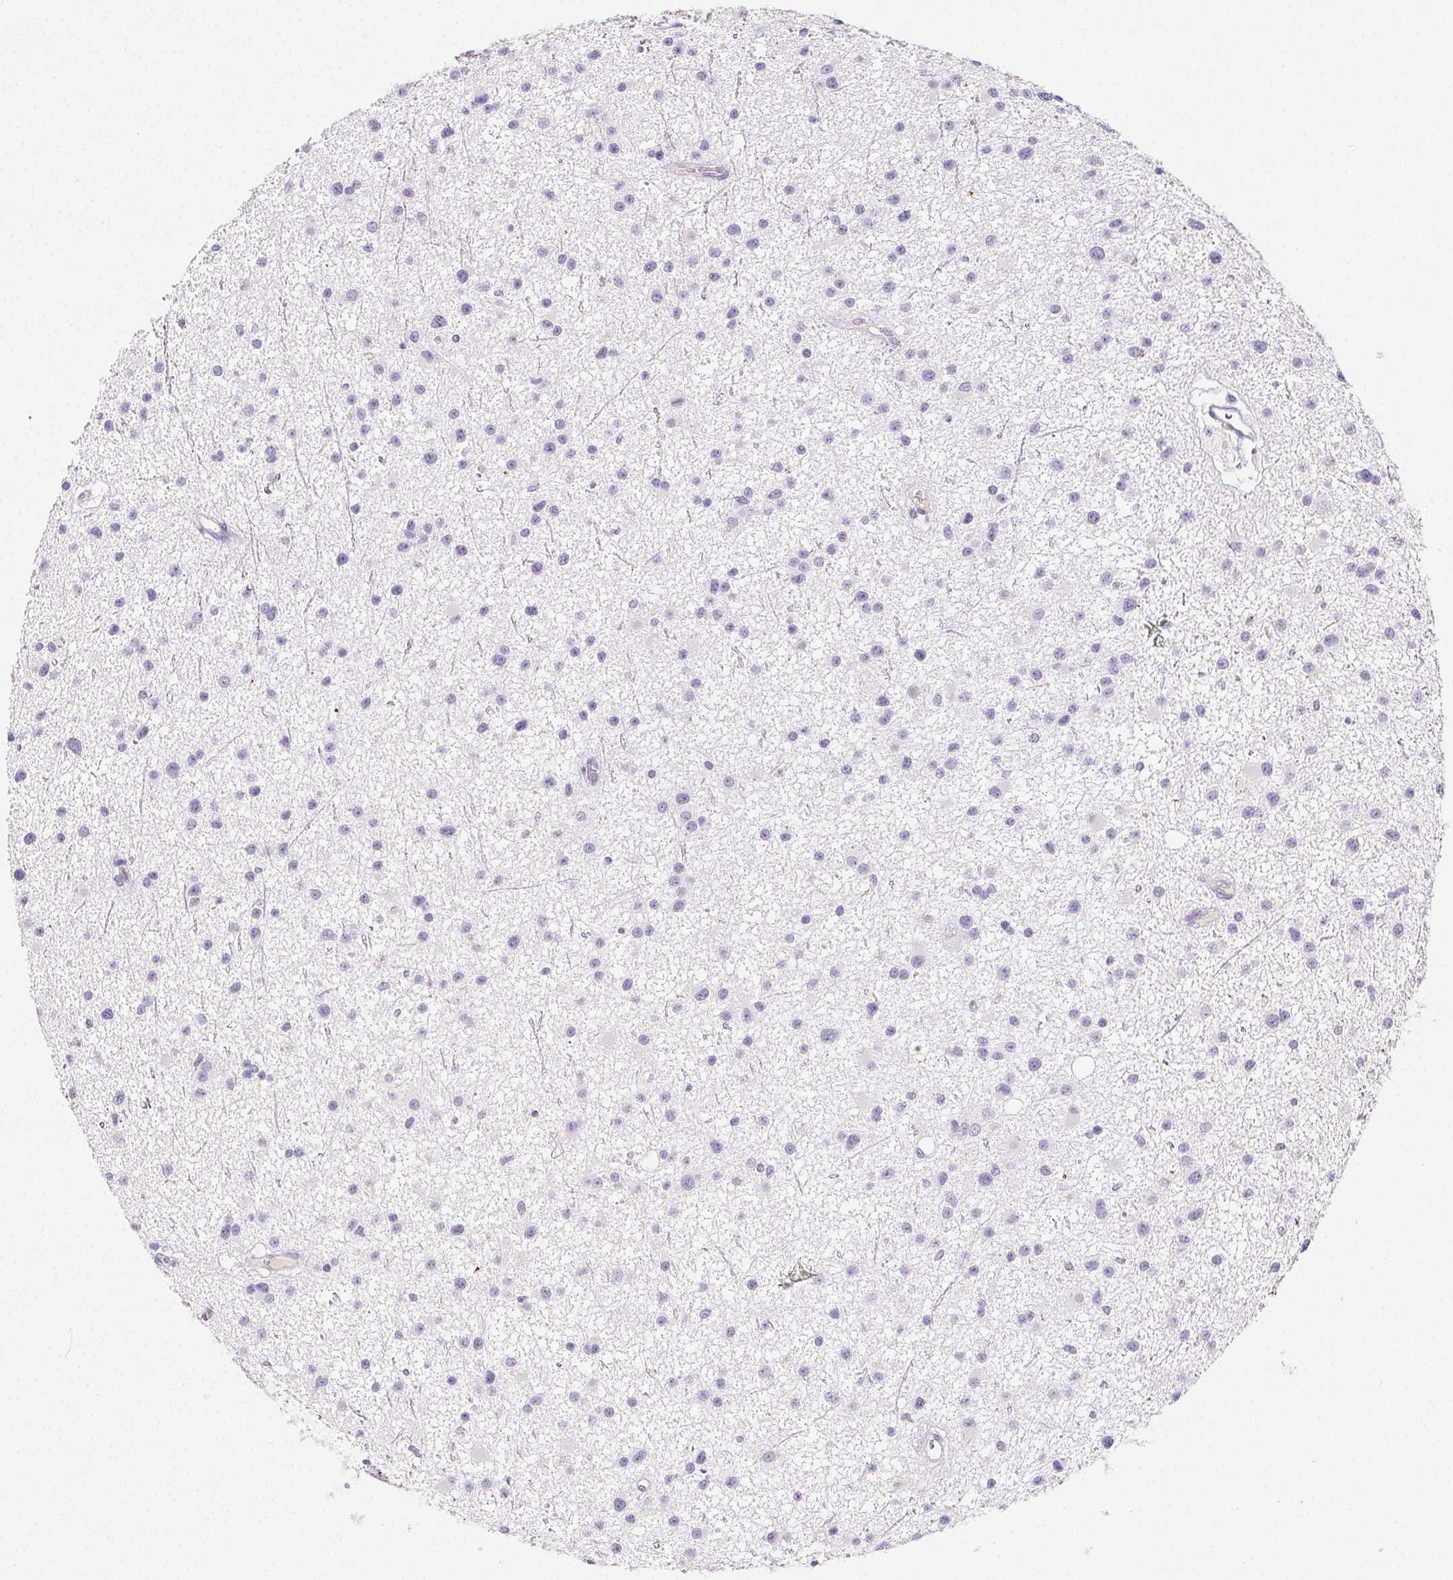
{"staining": {"intensity": "negative", "quantity": "none", "location": "none"}, "tissue": "glioma", "cell_type": "Tumor cells", "image_type": "cancer", "snomed": [{"axis": "morphology", "description": "Glioma, malignant, Low grade"}, {"axis": "topography", "description": "Brain"}], "caption": "Micrograph shows no protein staining in tumor cells of glioma tissue.", "gene": "VTN", "patient": {"sex": "male", "age": 43}}